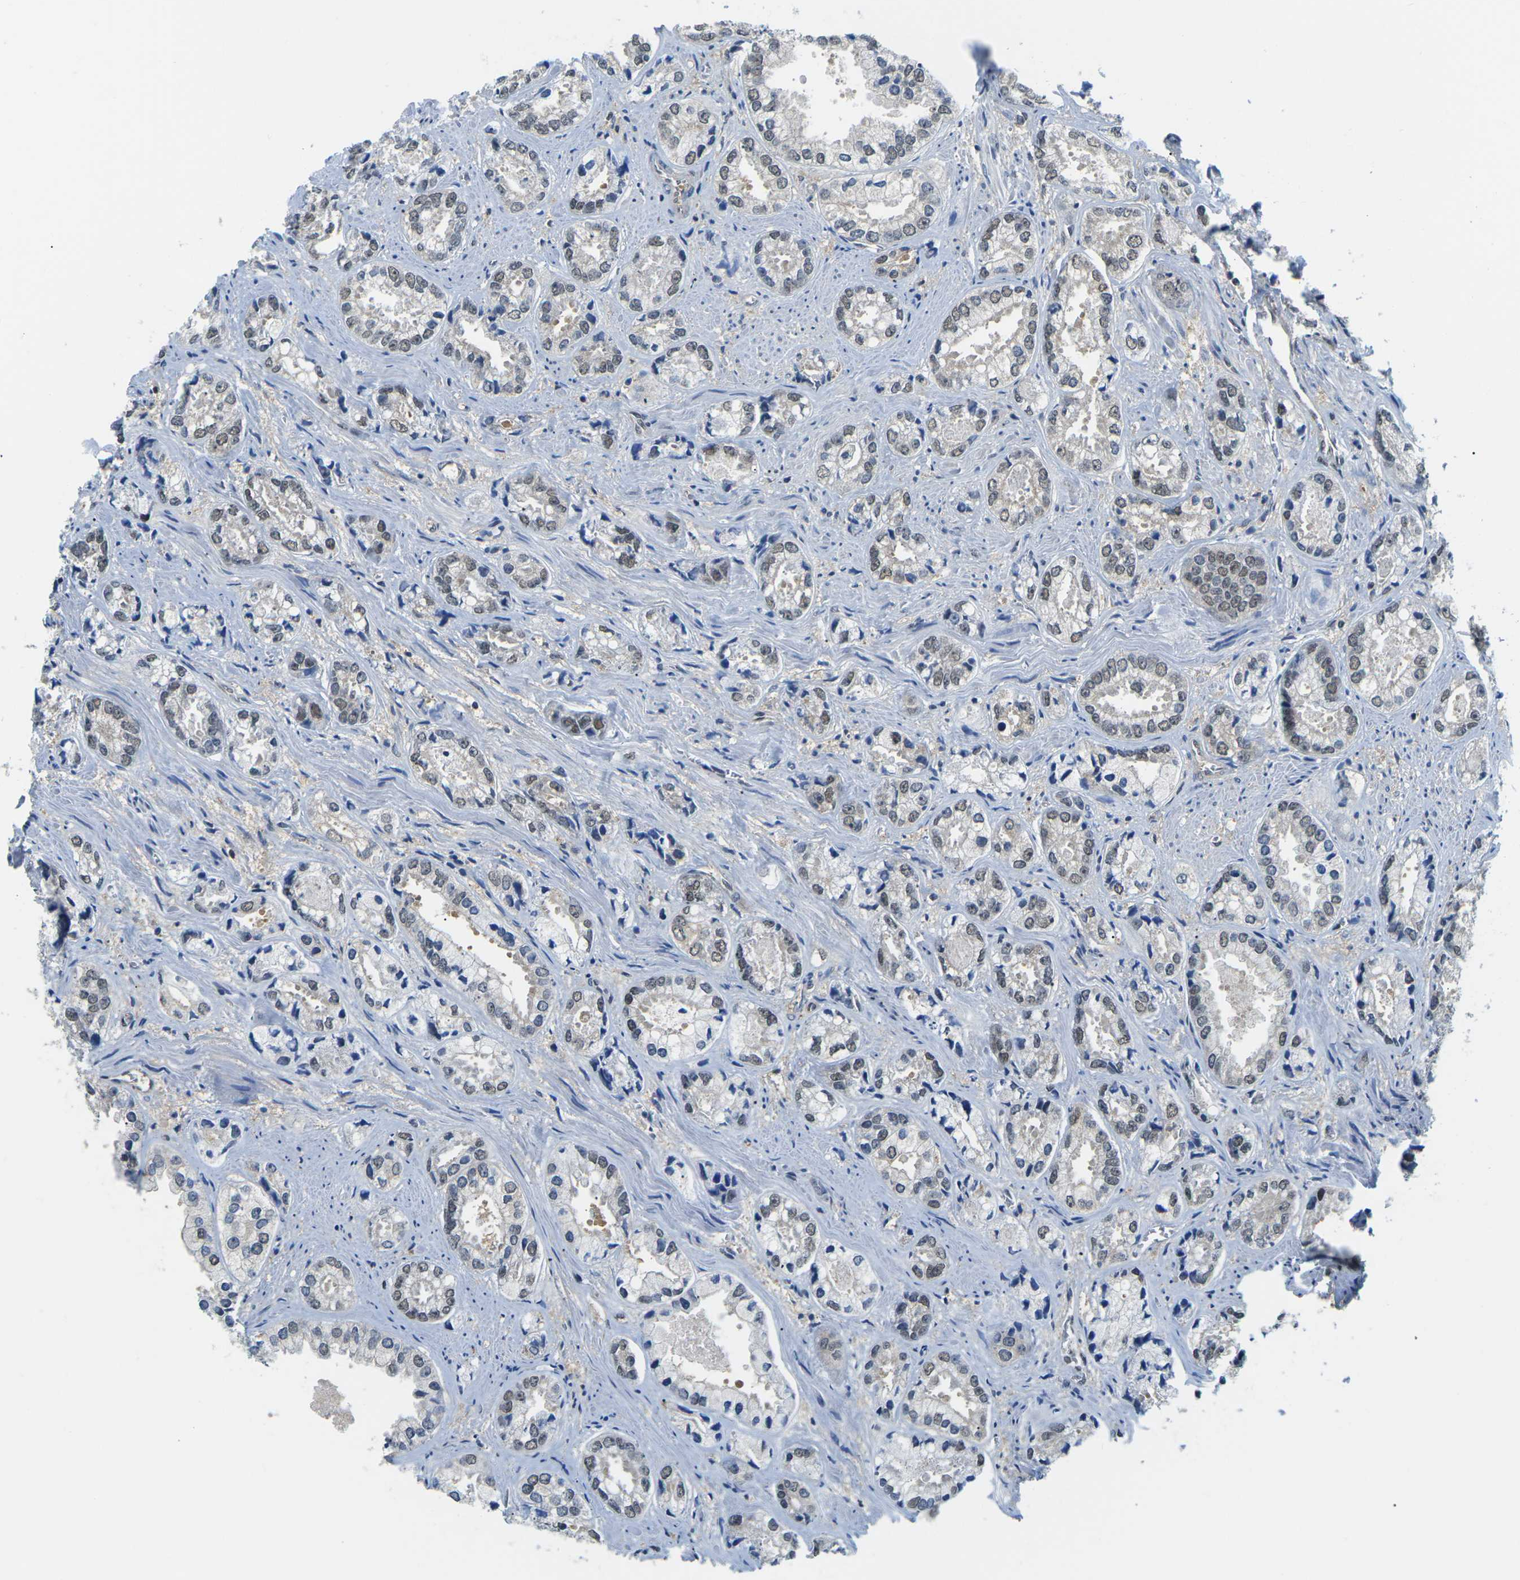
{"staining": {"intensity": "weak", "quantity": ">75%", "location": "nuclear"}, "tissue": "prostate cancer", "cell_type": "Tumor cells", "image_type": "cancer", "snomed": [{"axis": "morphology", "description": "Adenocarcinoma, High grade"}, {"axis": "topography", "description": "Prostate"}], "caption": "Immunohistochemistry of prostate cancer demonstrates low levels of weak nuclear staining in approximately >75% of tumor cells.", "gene": "UBA7", "patient": {"sex": "male", "age": 61}}